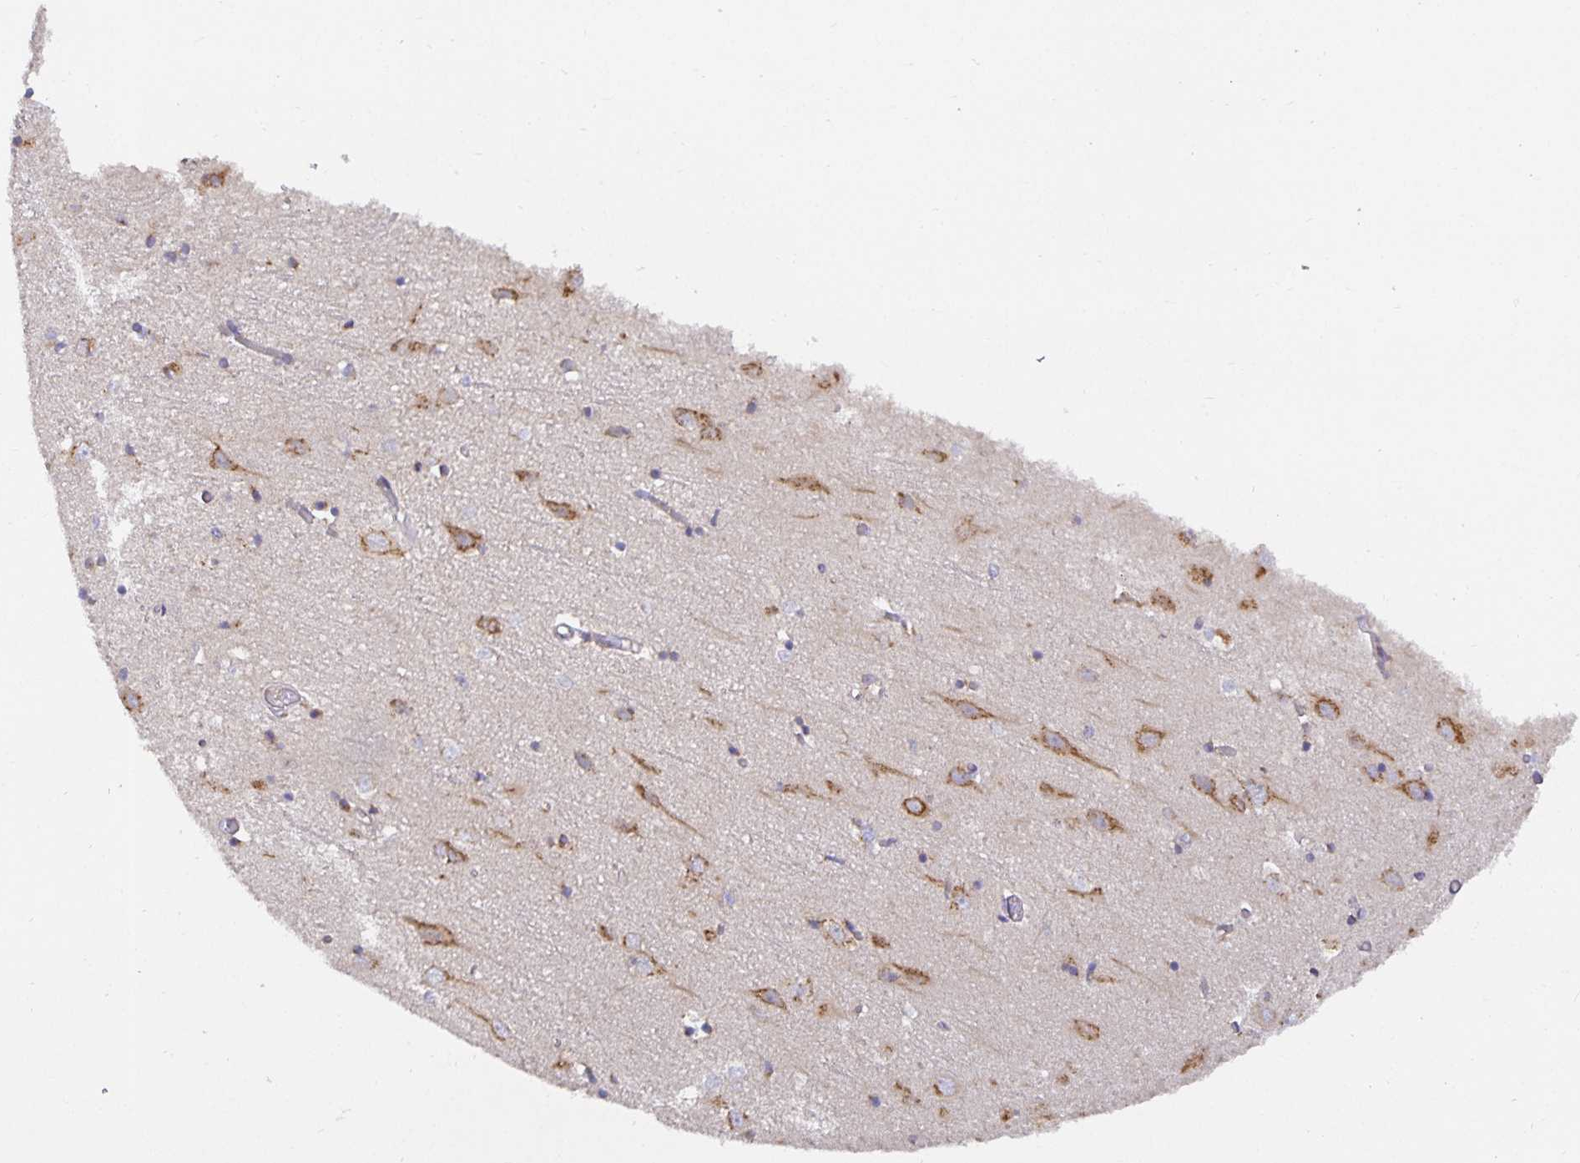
{"staining": {"intensity": "negative", "quantity": "none", "location": "none"}, "tissue": "cerebral cortex", "cell_type": "Endothelial cells", "image_type": "normal", "snomed": [{"axis": "morphology", "description": "Normal tissue, NOS"}, {"axis": "topography", "description": "Cerebral cortex"}], "caption": "This is an immunohistochemistry histopathology image of normal cerebral cortex. There is no expression in endothelial cells.", "gene": "USO1", "patient": {"sex": "male", "age": 70}}